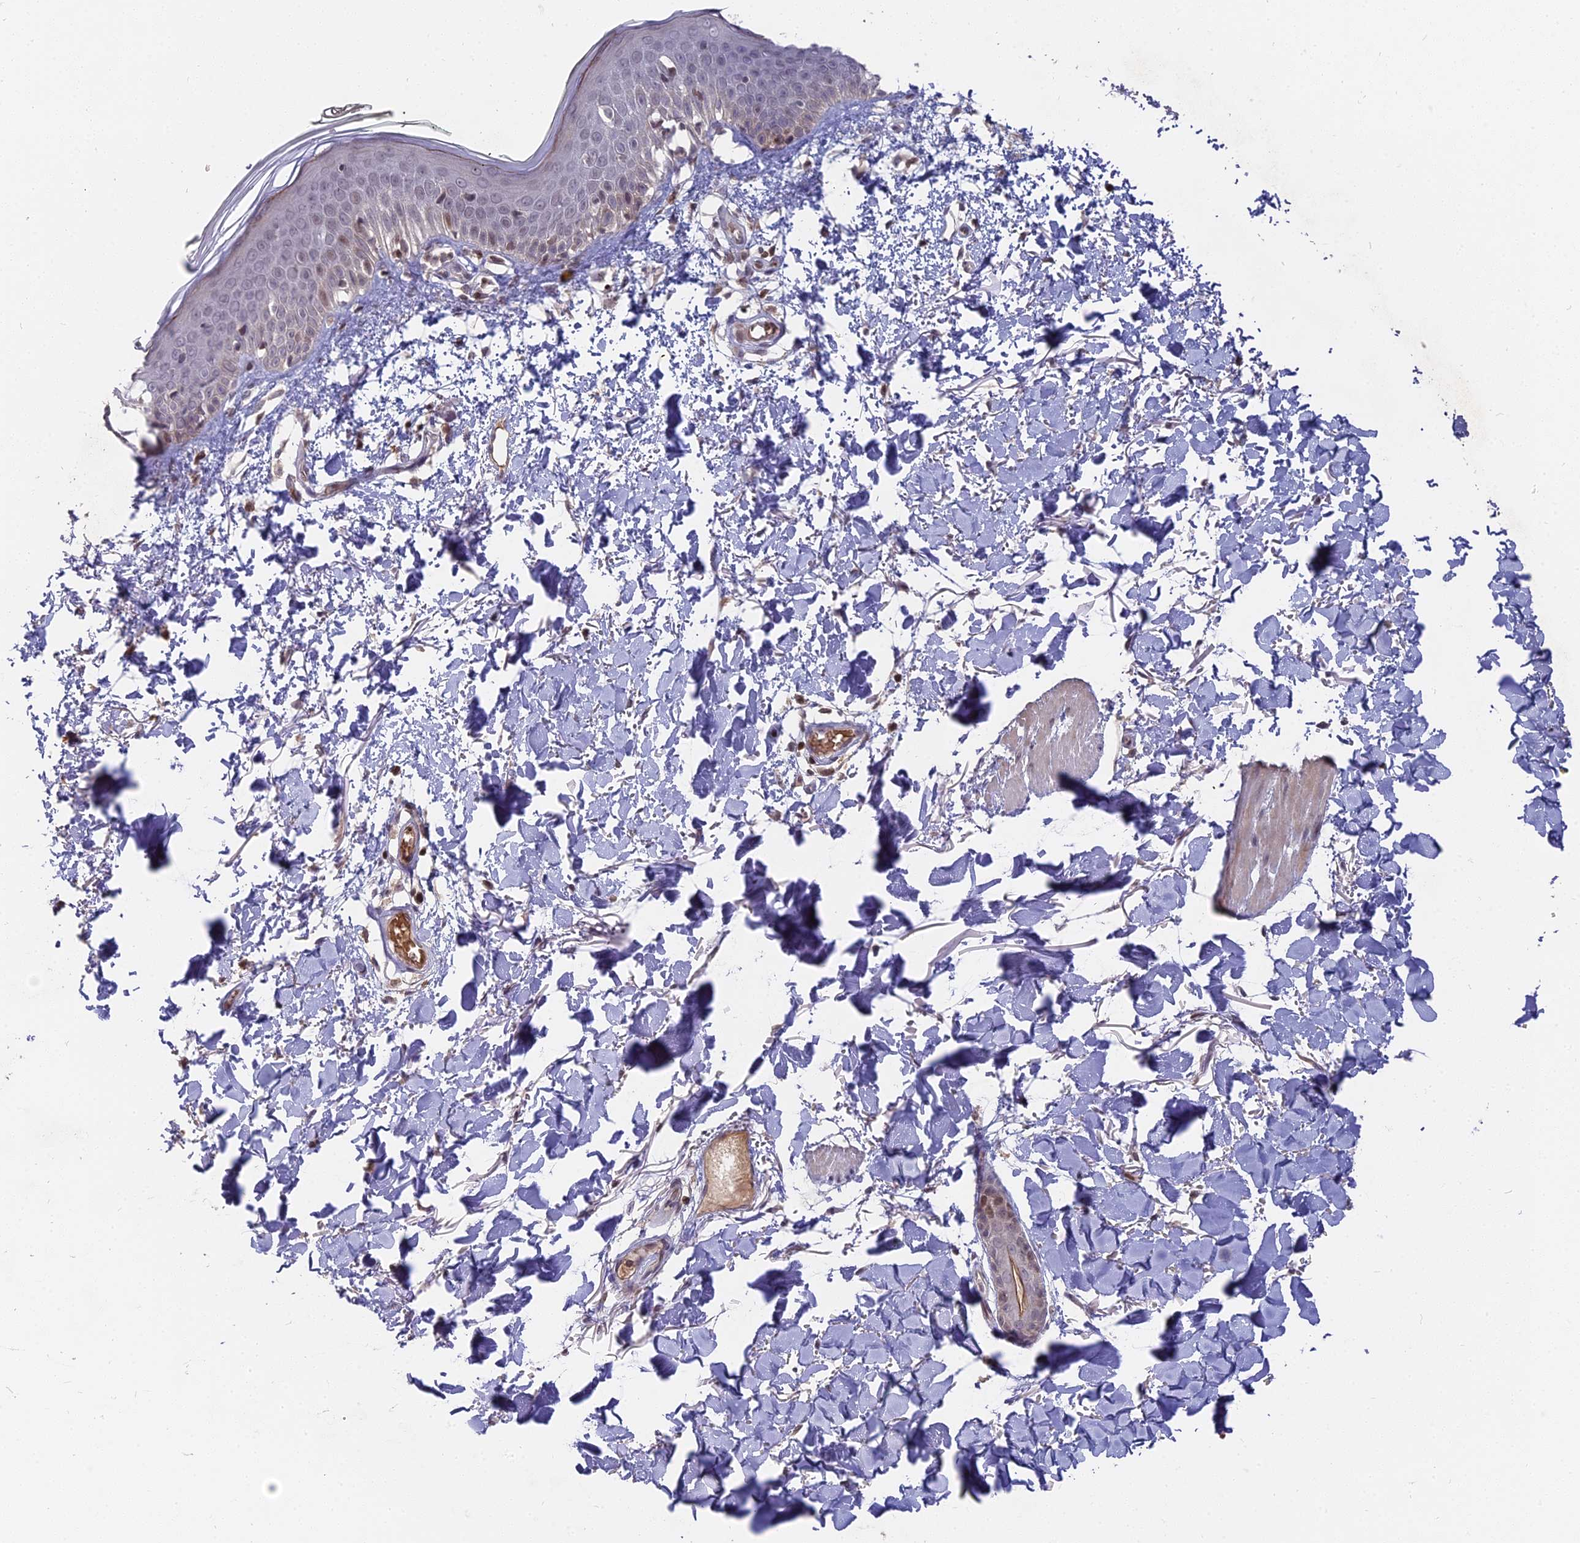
{"staining": {"intensity": "negative", "quantity": "none", "location": "none"}, "tissue": "skin", "cell_type": "Fibroblasts", "image_type": "normal", "snomed": [{"axis": "morphology", "description": "Normal tissue, NOS"}, {"axis": "topography", "description": "Skin"}], "caption": "An IHC photomicrograph of normal skin is shown. There is no staining in fibroblasts of skin.", "gene": "NR1H3", "patient": {"sex": "male", "age": 62}}